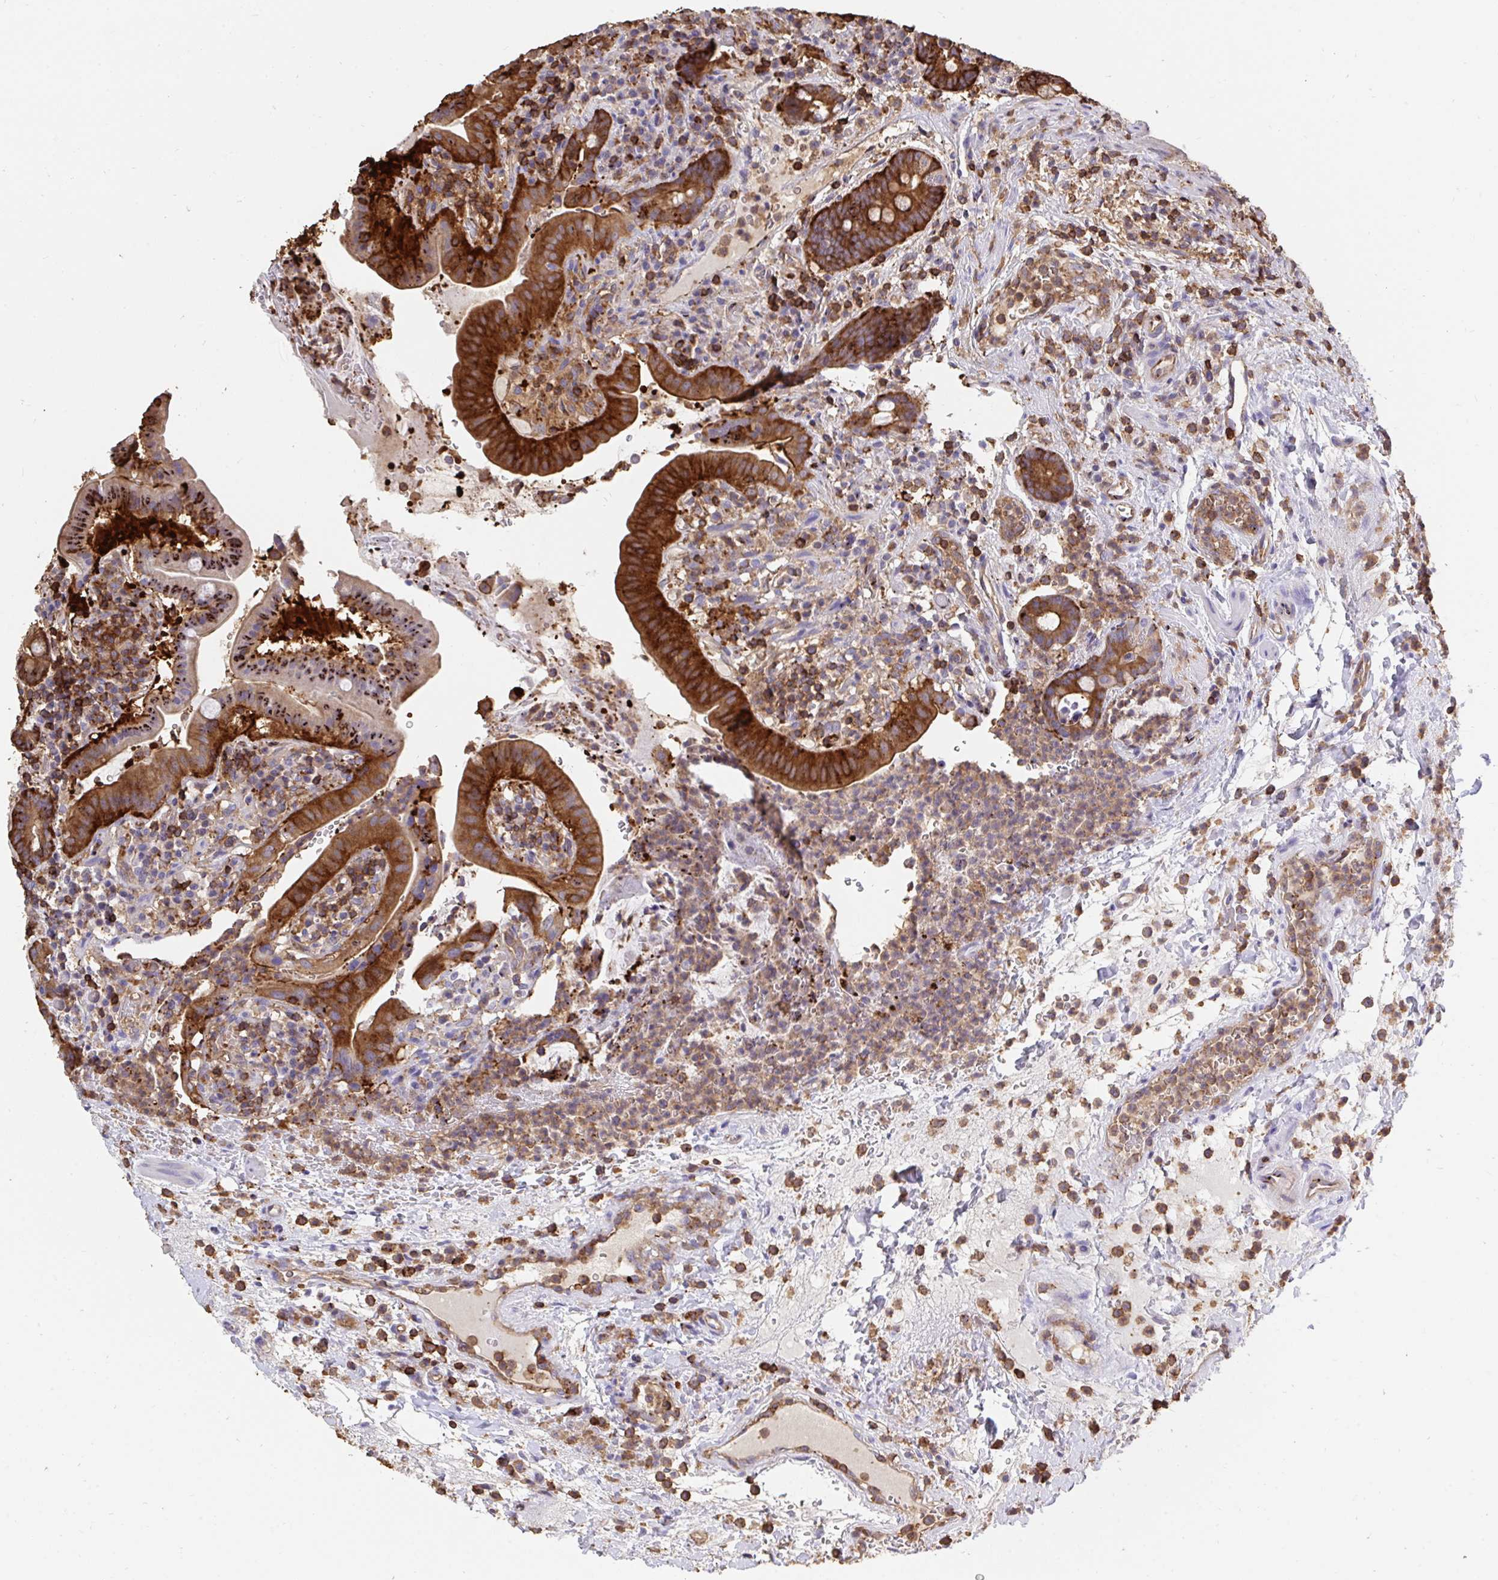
{"staining": {"intensity": "strong", "quantity": "25%-75%", "location": "cytoplasmic/membranous"}, "tissue": "small intestine", "cell_type": "Glandular cells", "image_type": "normal", "snomed": [{"axis": "morphology", "description": "Normal tissue, NOS"}, {"axis": "topography", "description": "Small intestine"}], "caption": "Immunohistochemistry micrograph of benign human small intestine stained for a protein (brown), which displays high levels of strong cytoplasmic/membranous staining in about 25%-75% of glandular cells.", "gene": "CFL1", "patient": {"sex": "male", "age": 26}}